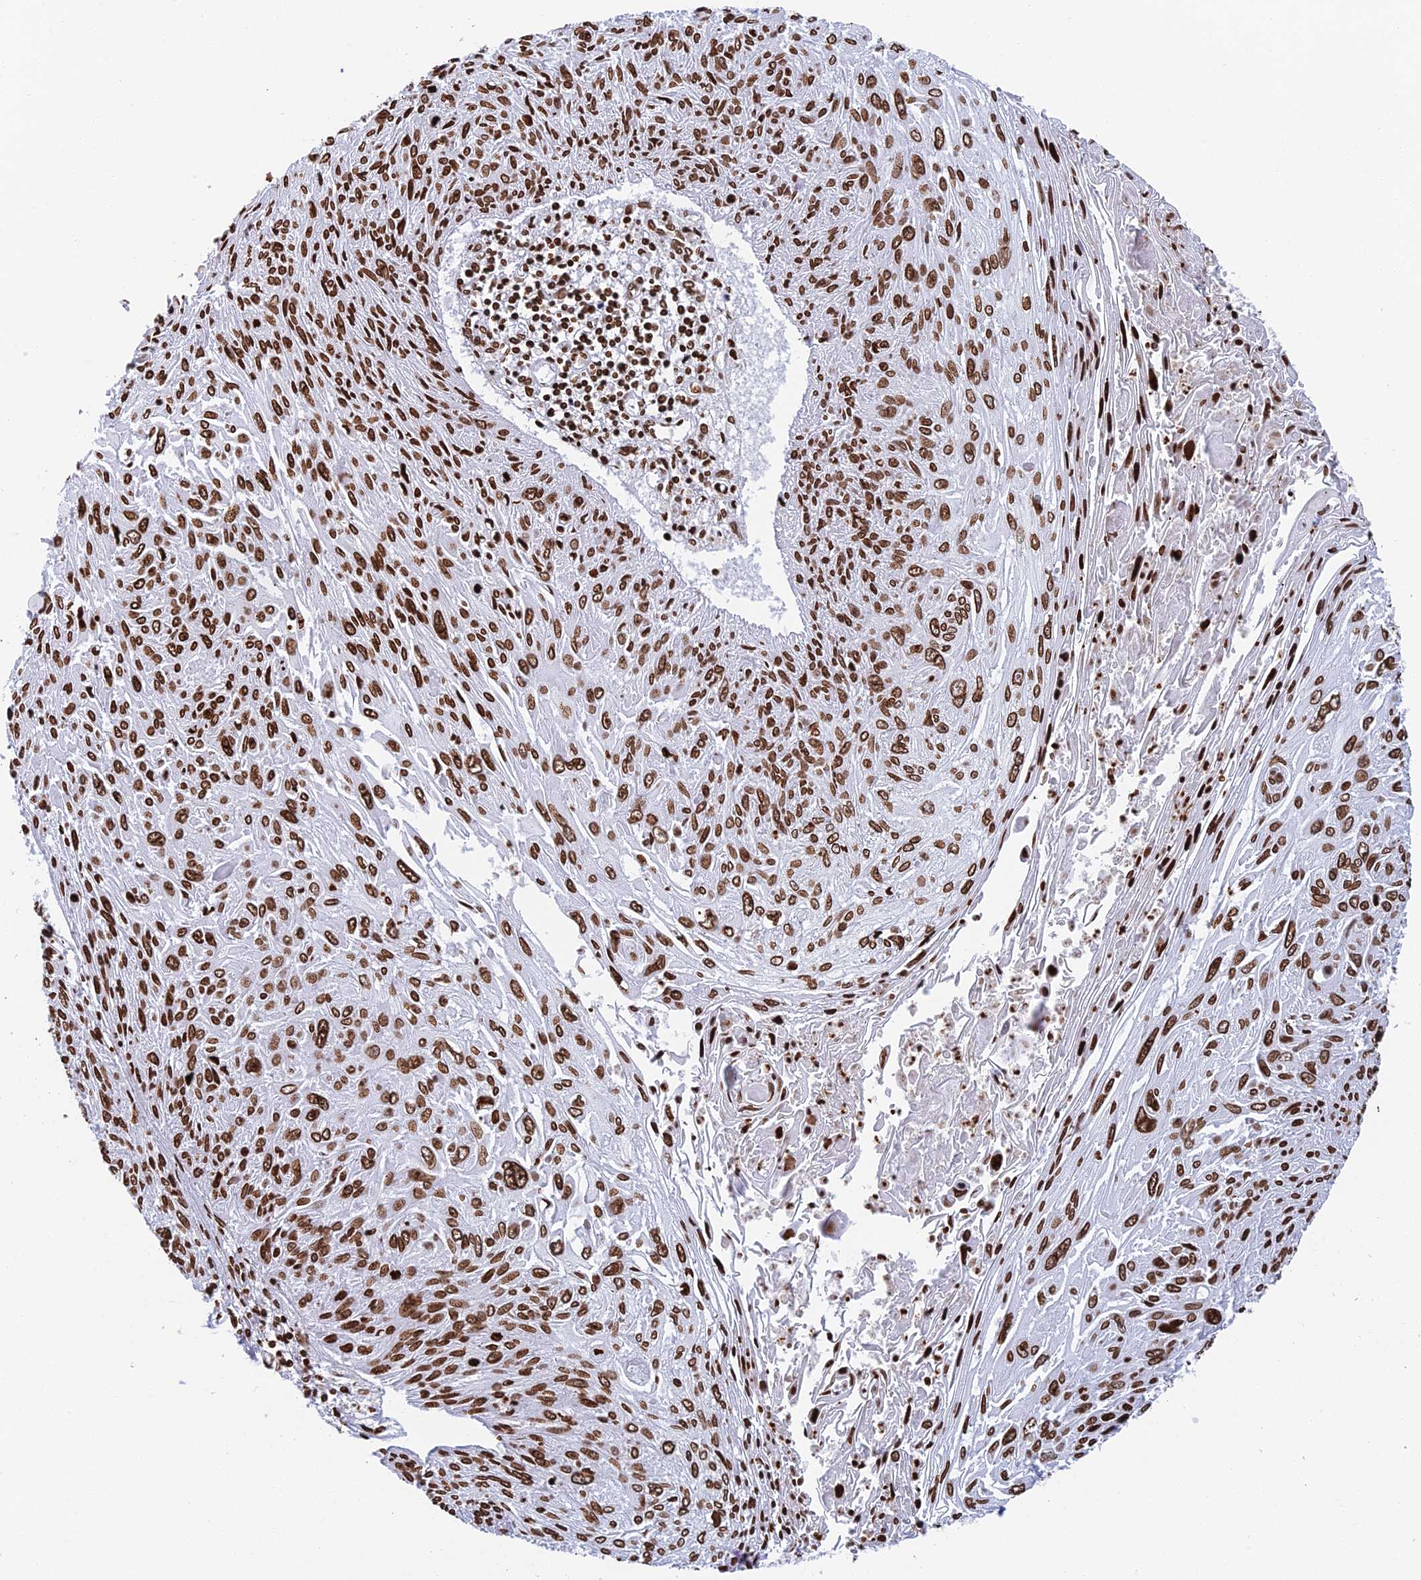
{"staining": {"intensity": "moderate", "quantity": ">75%", "location": "nuclear"}, "tissue": "cervical cancer", "cell_type": "Tumor cells", "image_type": "cancer", "snomed": [{"axis": "morphology", "description": "Squamous cell carcinoma, NOS"}, {"axis": "topography", "description": "Cervix"}], "caption": "Squamous cell carcinoma (cervical) stained for a protein exhibits moderate nuclear positivity in tumor cells.", "gene": "RPAP1", "patient": {"sex": "female", "age": 51}}